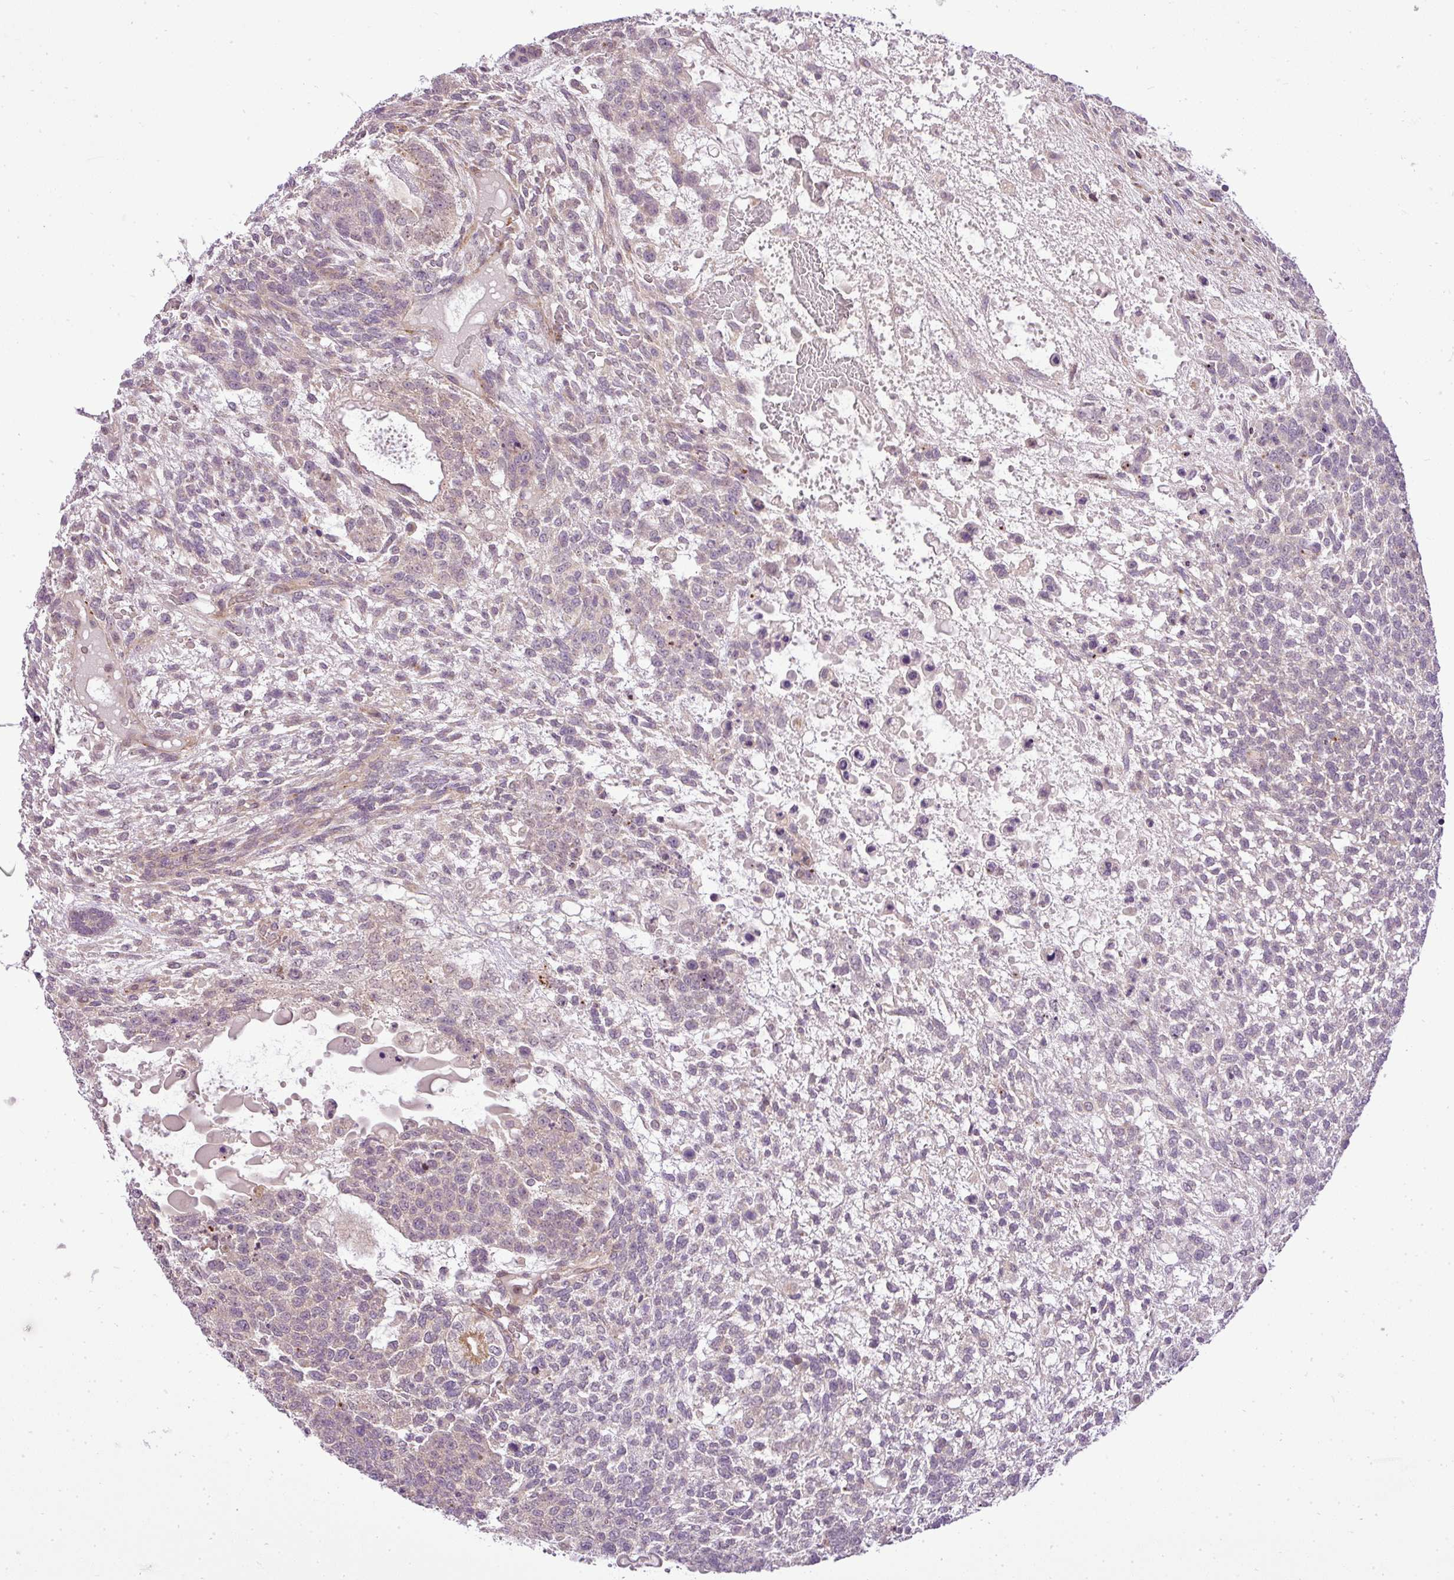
{"staining": {"intensity": "weak", "quantity": "<25%", "location": "cytoplasmic/membranous"}, "tissue": "testis cancer", "cell_type": "Tumor cells", "image_type": "cancer", "snomed": [{"axis": "morphology", "description": "Carcinoma, Embryonal, NOS"}, {"axis": "topography", "description": "Testis"}], "caption": "Testis cancer stained for a protein using IHC reveals no staining tumor cells.", "gene": "ZDHHC1", "patient": {"sex": "male", "age": 23}}